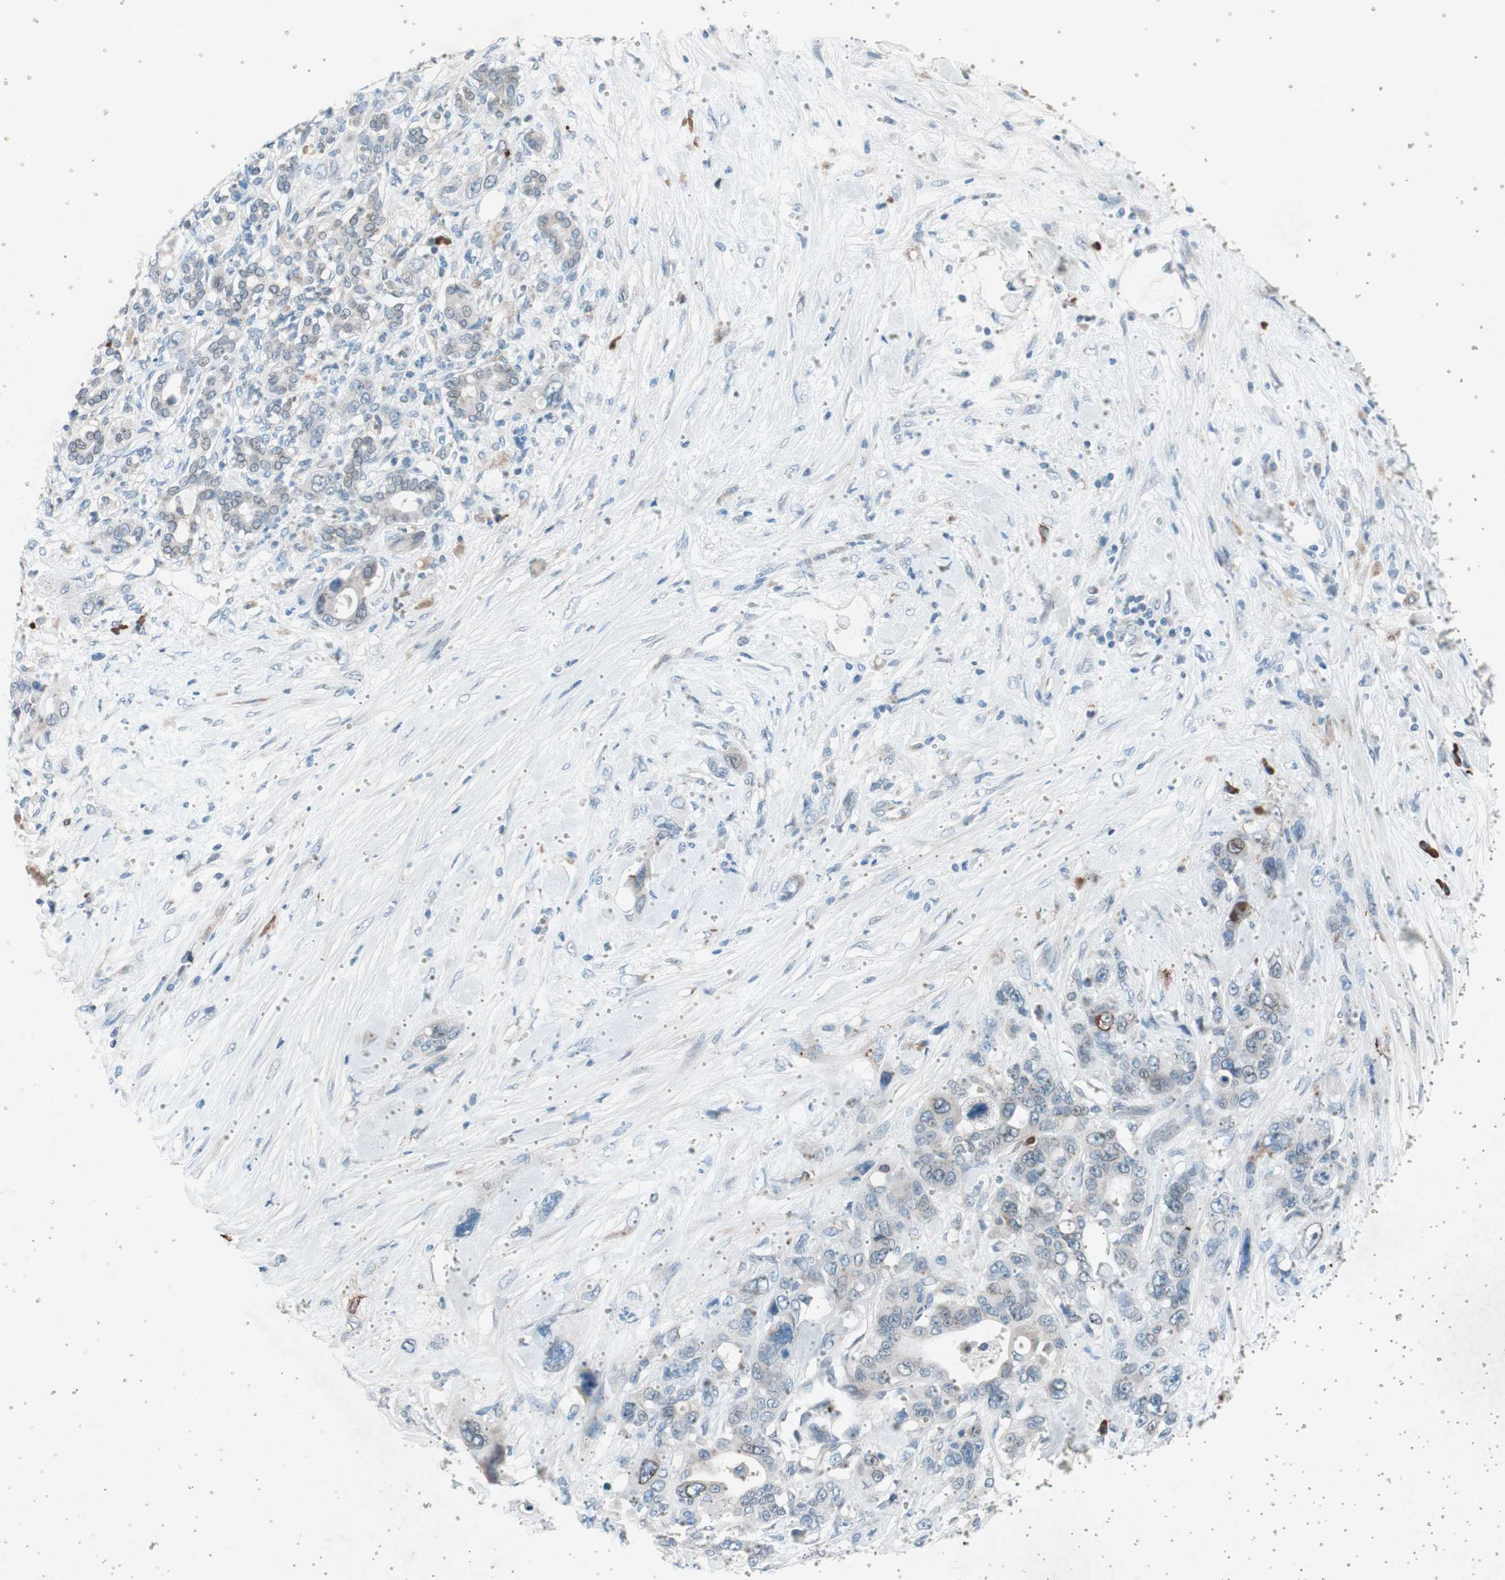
{"staining": {"intensity": "weak", "quantity": "<25%", "location": "nuclear"}, "tissue": "pancreatic cancer", "cell_type": "Tumor cells", "image_type": "cancer", "snomed": [{"axis": "morphology", "description": "Adenocarcinoma, NOS"}, {"axis": "topography", "description": "Pancreas"}], "caption": "DAB (3,3'-diaminobenzidine) immunohistochemical staining of human pancreatic cancer displays no significant expression in tumor cells.", "gene": "GRB7", "patient": {"sex": "male", "age": 46}}